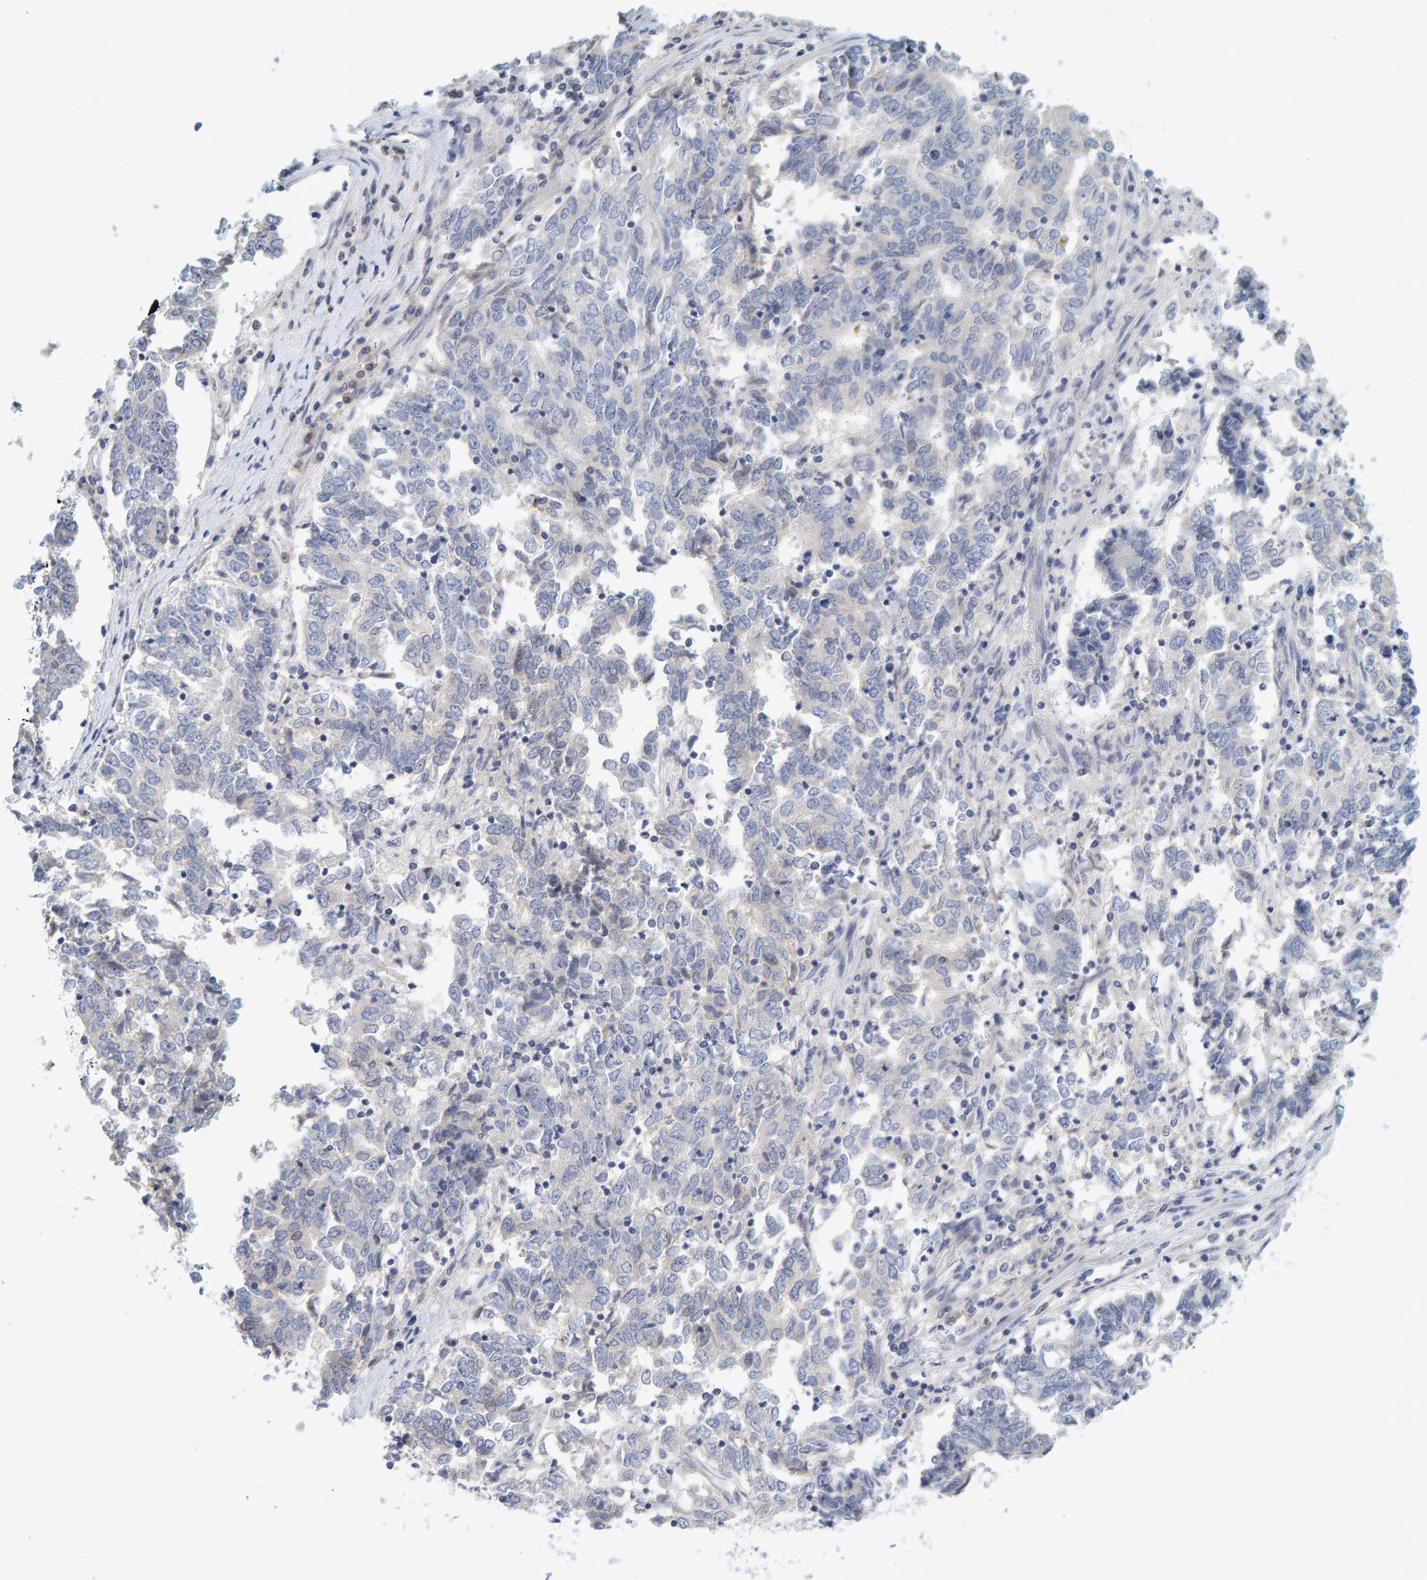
{"staining": {"intensity": "negative", "quantity": "none", "location": "none"}, "tissue": "endometrial cancer", "cell_type": "Tumor cells", "image_type": "cancer", "snomed": [{"axis": "morphology", "description": "Adenocarcinoma, NOS"}, {"axis": "topography", "description": "Endometrium"}], "caption": "Adenocarcinoma (endometrial) stained for a protein using immunohistochemistry (IHC) displays no expression tumor cells.", "gene": "ZNF77", "patient": {"sex": "female", "age": 80}}